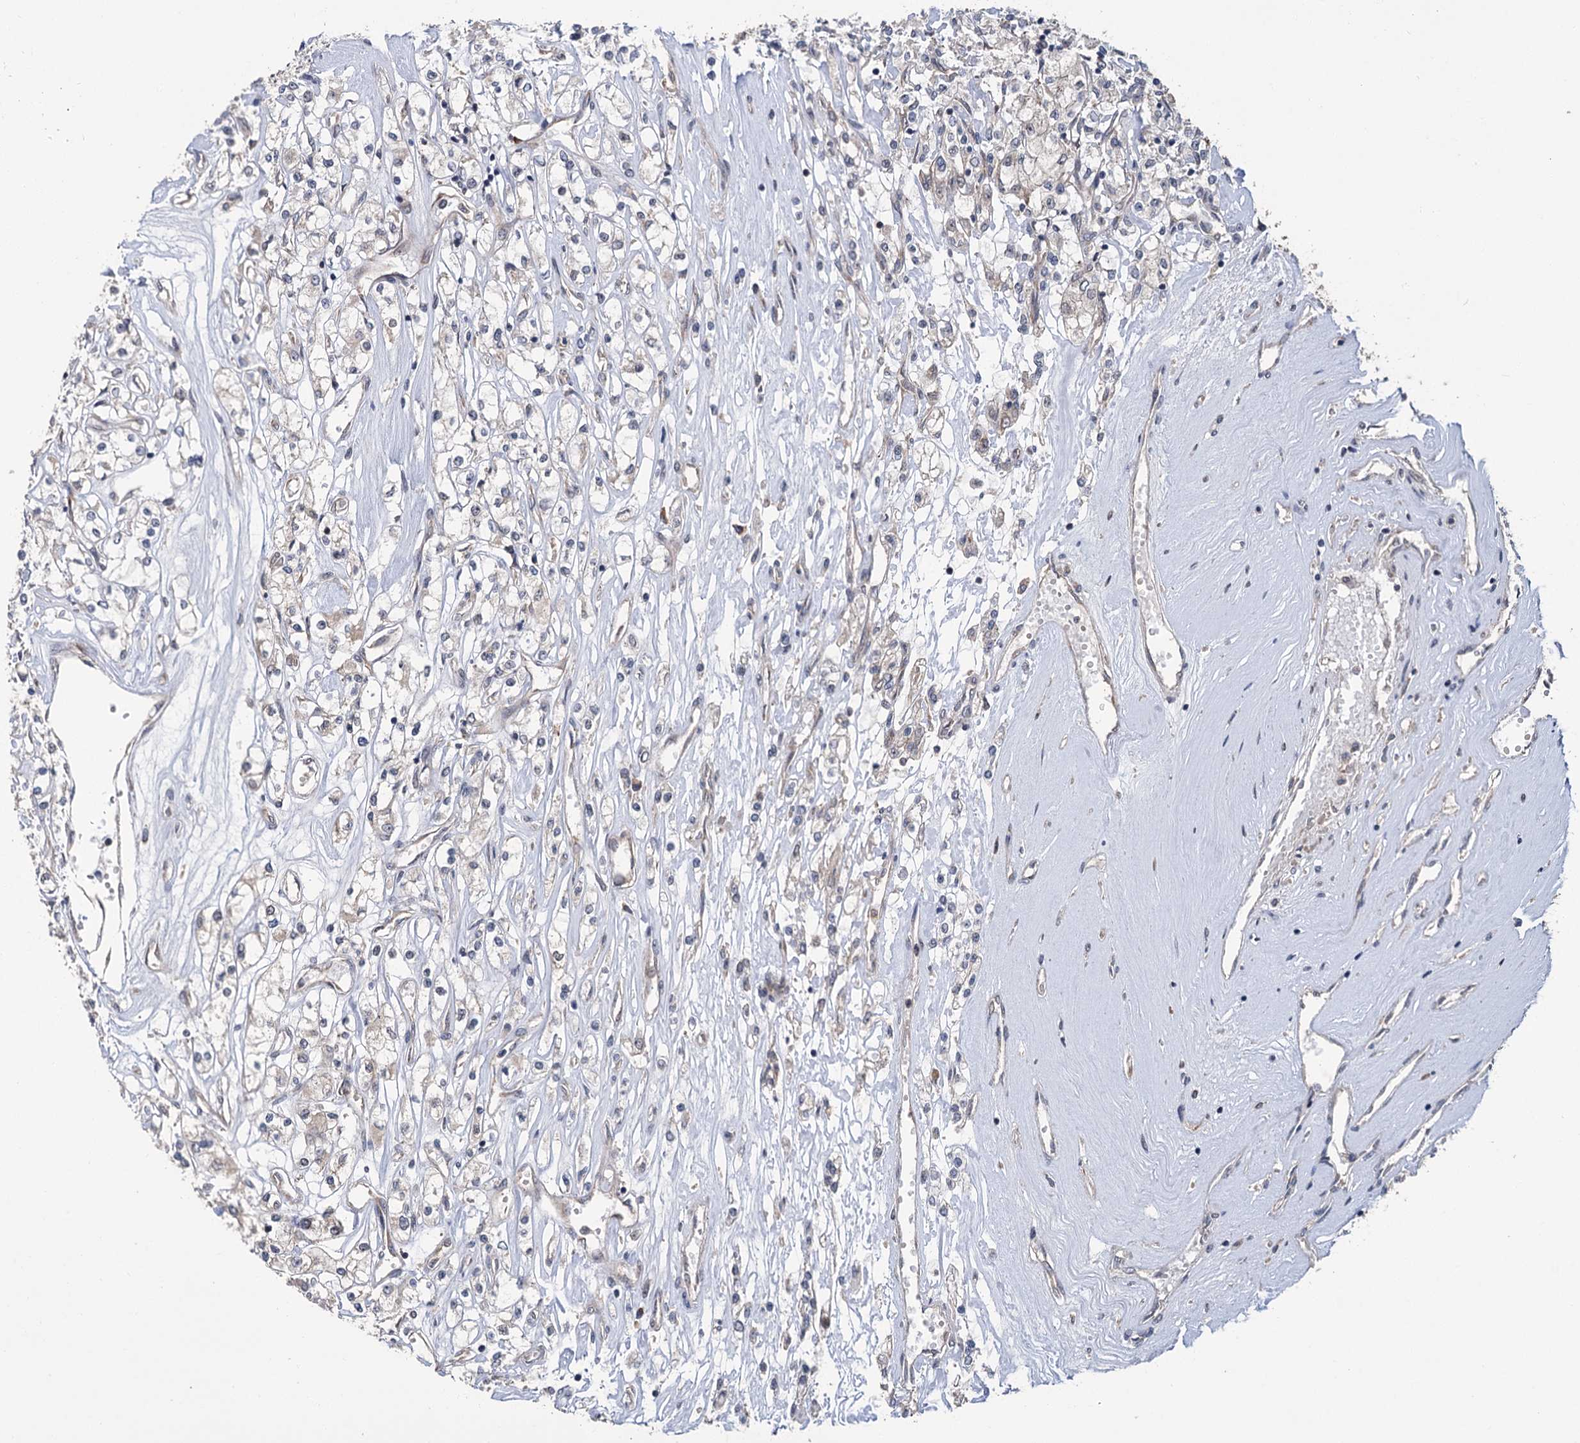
{"staining": {"intensity": "negative", "quantity": "none", "location": "none"}, "tissue": "renal cancer", "cell_type": "Tumor cells", "image_type": "cancer", "snomed": [{"axis": "morphology", "description": "Adenocarcinoma, NOS"}, {"axis": "topography", "description": "Kidney"}], "caption": "High magnification brightfield microscopy of renal cancer stained with DAB (3,3'-diaminobenzidine) (brown) and counterstained with hematoxylin (blue): tumor cells show no significant expression.", "gene": "KANSL2", "patient": {"sex": "female", "age": 59}}